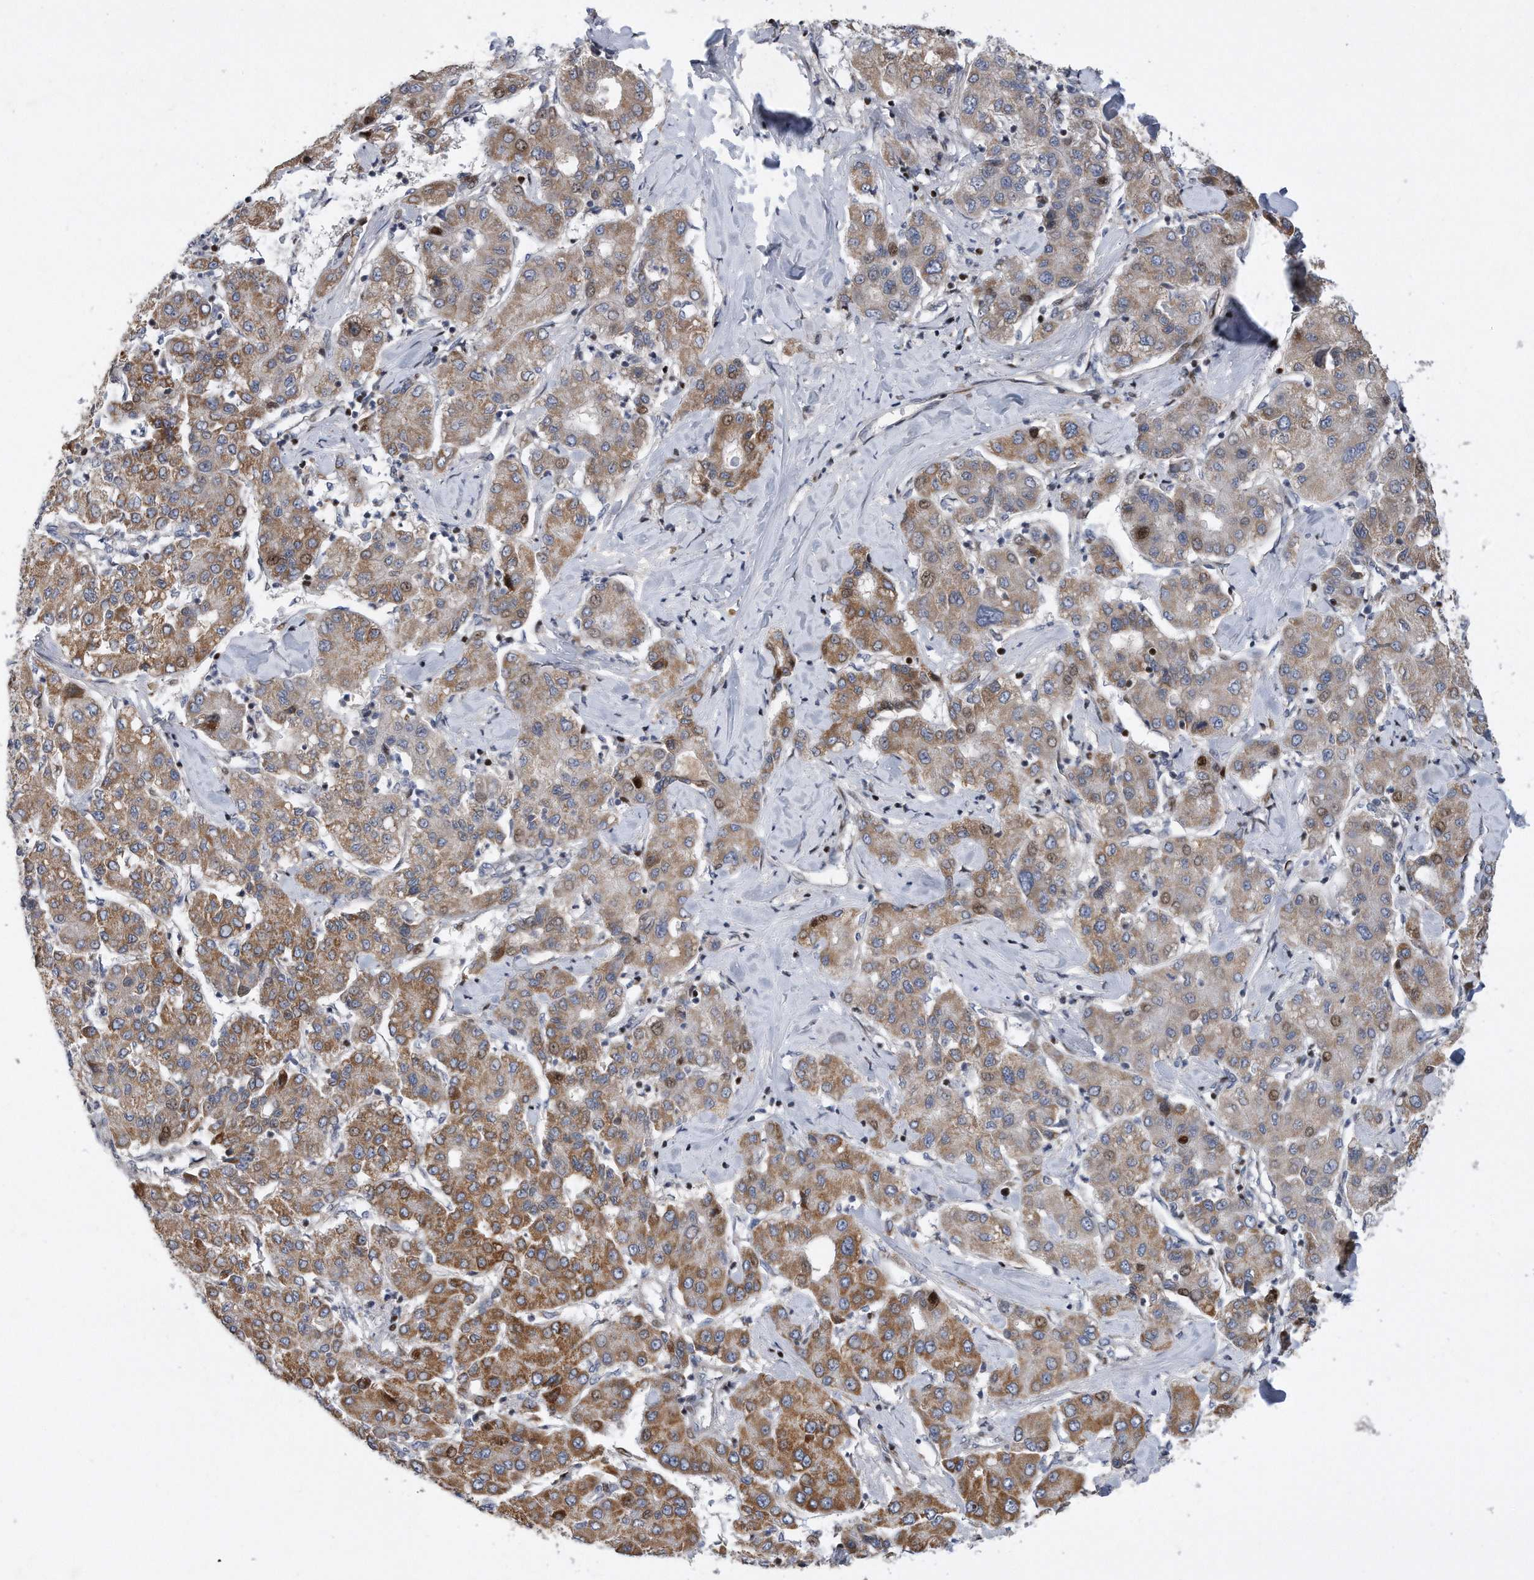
{"staining": {"intensity": "moderate", "quantity": "25%-75%", "location": "cytoplasmic/membranous,nuclear"}, "tissue": "liver cancer", "cell_type": "Tumor cells", "image_type": "cancer", "snomed": [{"axis": "morphology", "description": "Carcinoma, Hepatocellular, NOS"}, {"axis": "topography", "description": "Liver"}], "caption": "A brown stain labels moderate cytoplasmic/membranous and nuclear staining of a protein in hepatocellular carcinoma (liver) tumor cells. Nuclei are stained in blue.", "gene": "CDH12", "patient": {"sex": "male", "age": 65}}